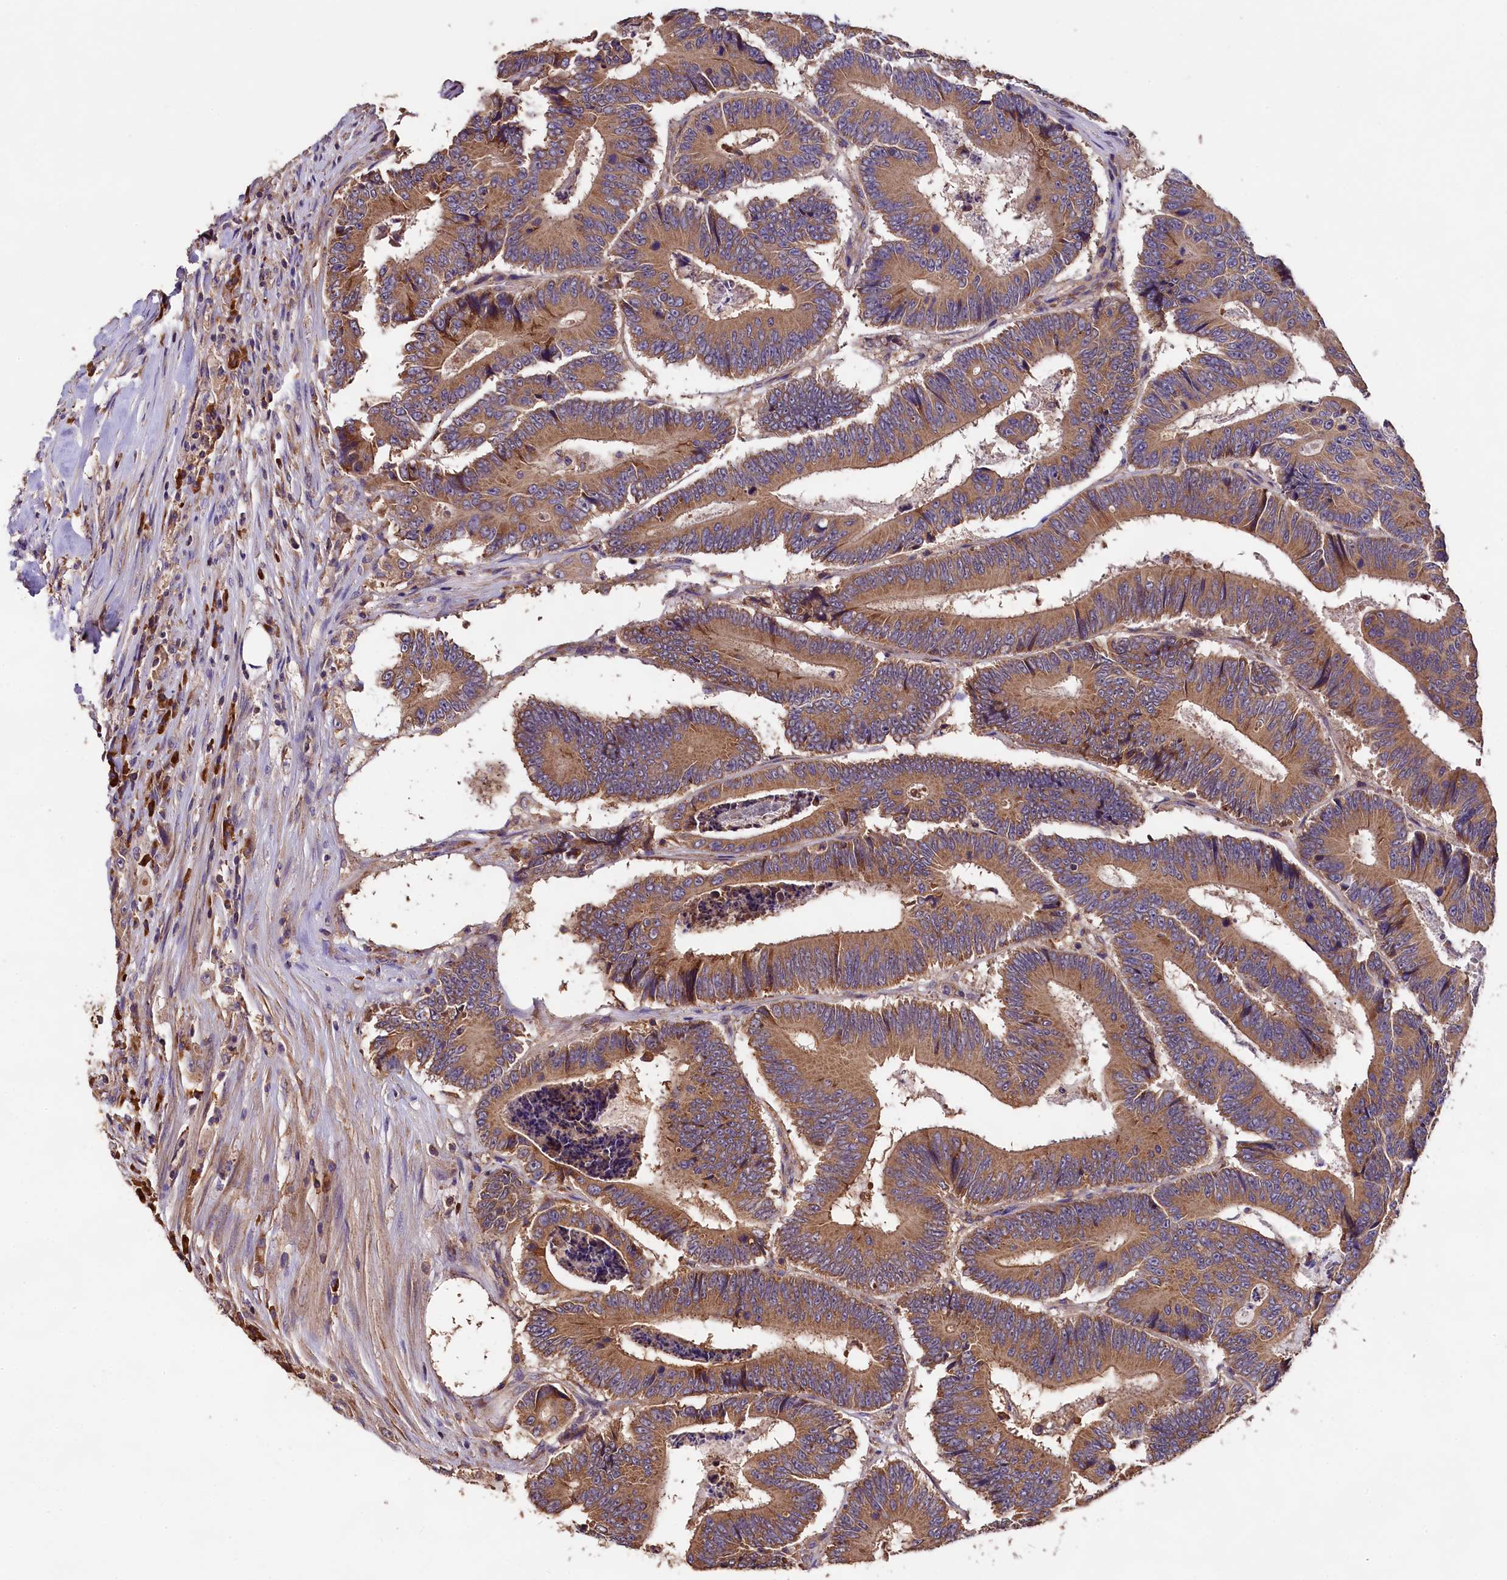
{"staining": {"intensity": "moderate", "quantity": ">75%", "location": "cytoplasmic/membranous"}, "tissue": "colorectal cancer", "cell_type": "Tumor cells", "image_type": "cancer", "snomed": [{"axis": "morphology", "description": "Adenocarcinoma, NOS"}, {"axis": "topography", "description": "Colon"}], "caption": "Human colorectal cancer stained with a protein marker demonstrates moderate staining in tumor cells.", "gene": "ENKD1", "patient": {"sex": "male", "age": 83}}